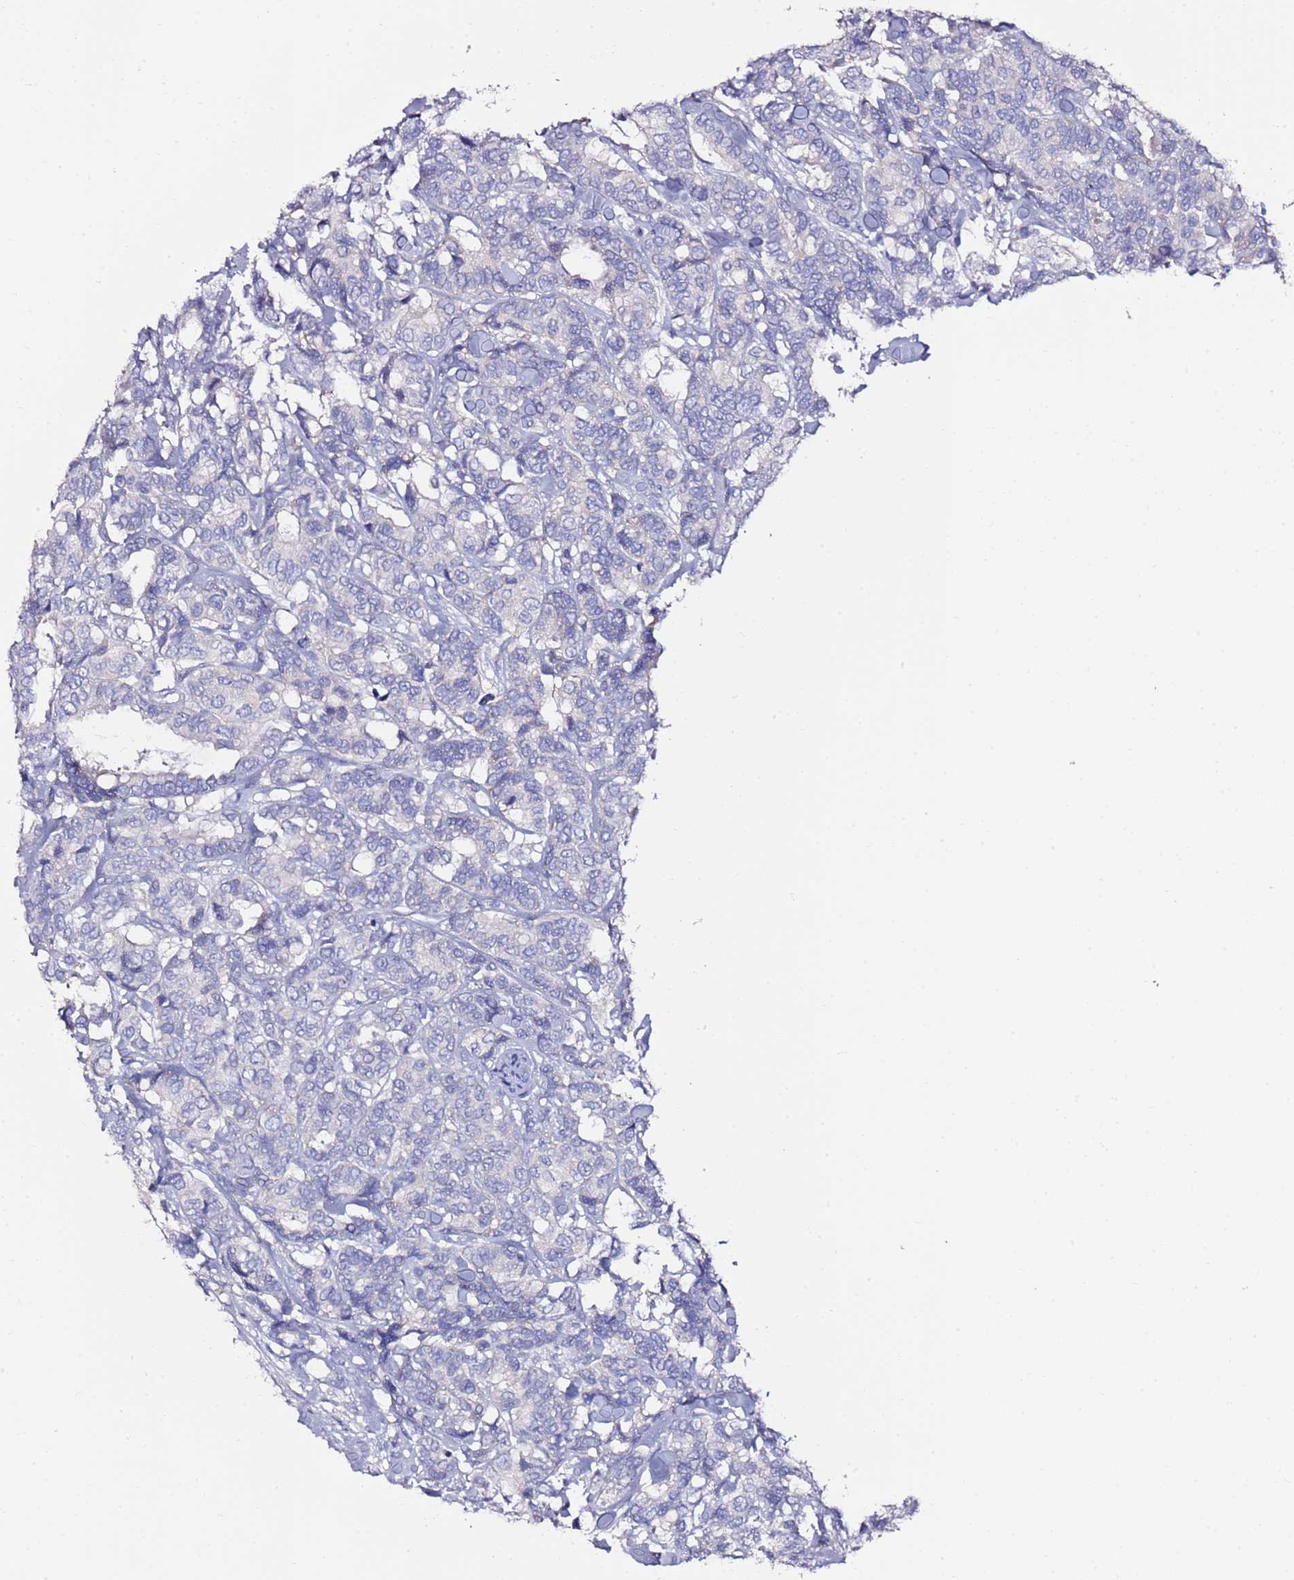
{"staining": {"intensity": "negative", "quantity": "none", "location": "none"}, "tissue": "breast cancer", "cell_type": "Tumor cells", "image_type": "cancer", "snomed": [{"axis": "morphology", "description": "Duct carcinoma"}, {"axis": "topography", "description": "Breast"}], "caption": "A high-resolution photomicrograph shows immunohistochemistry staining of breast invasive ductal carcinoma, which demonstrates no significant staining in tumor cells. (Stains: DAB (3,3'-diaminobenzidine) immunohistochemistry (IHC) with hematoxylin counter stain, Microscopy: brightfield microscopy at high magnification).", "gene": "MYBPC3", "patient": {"sex": "female", "age": 87}}